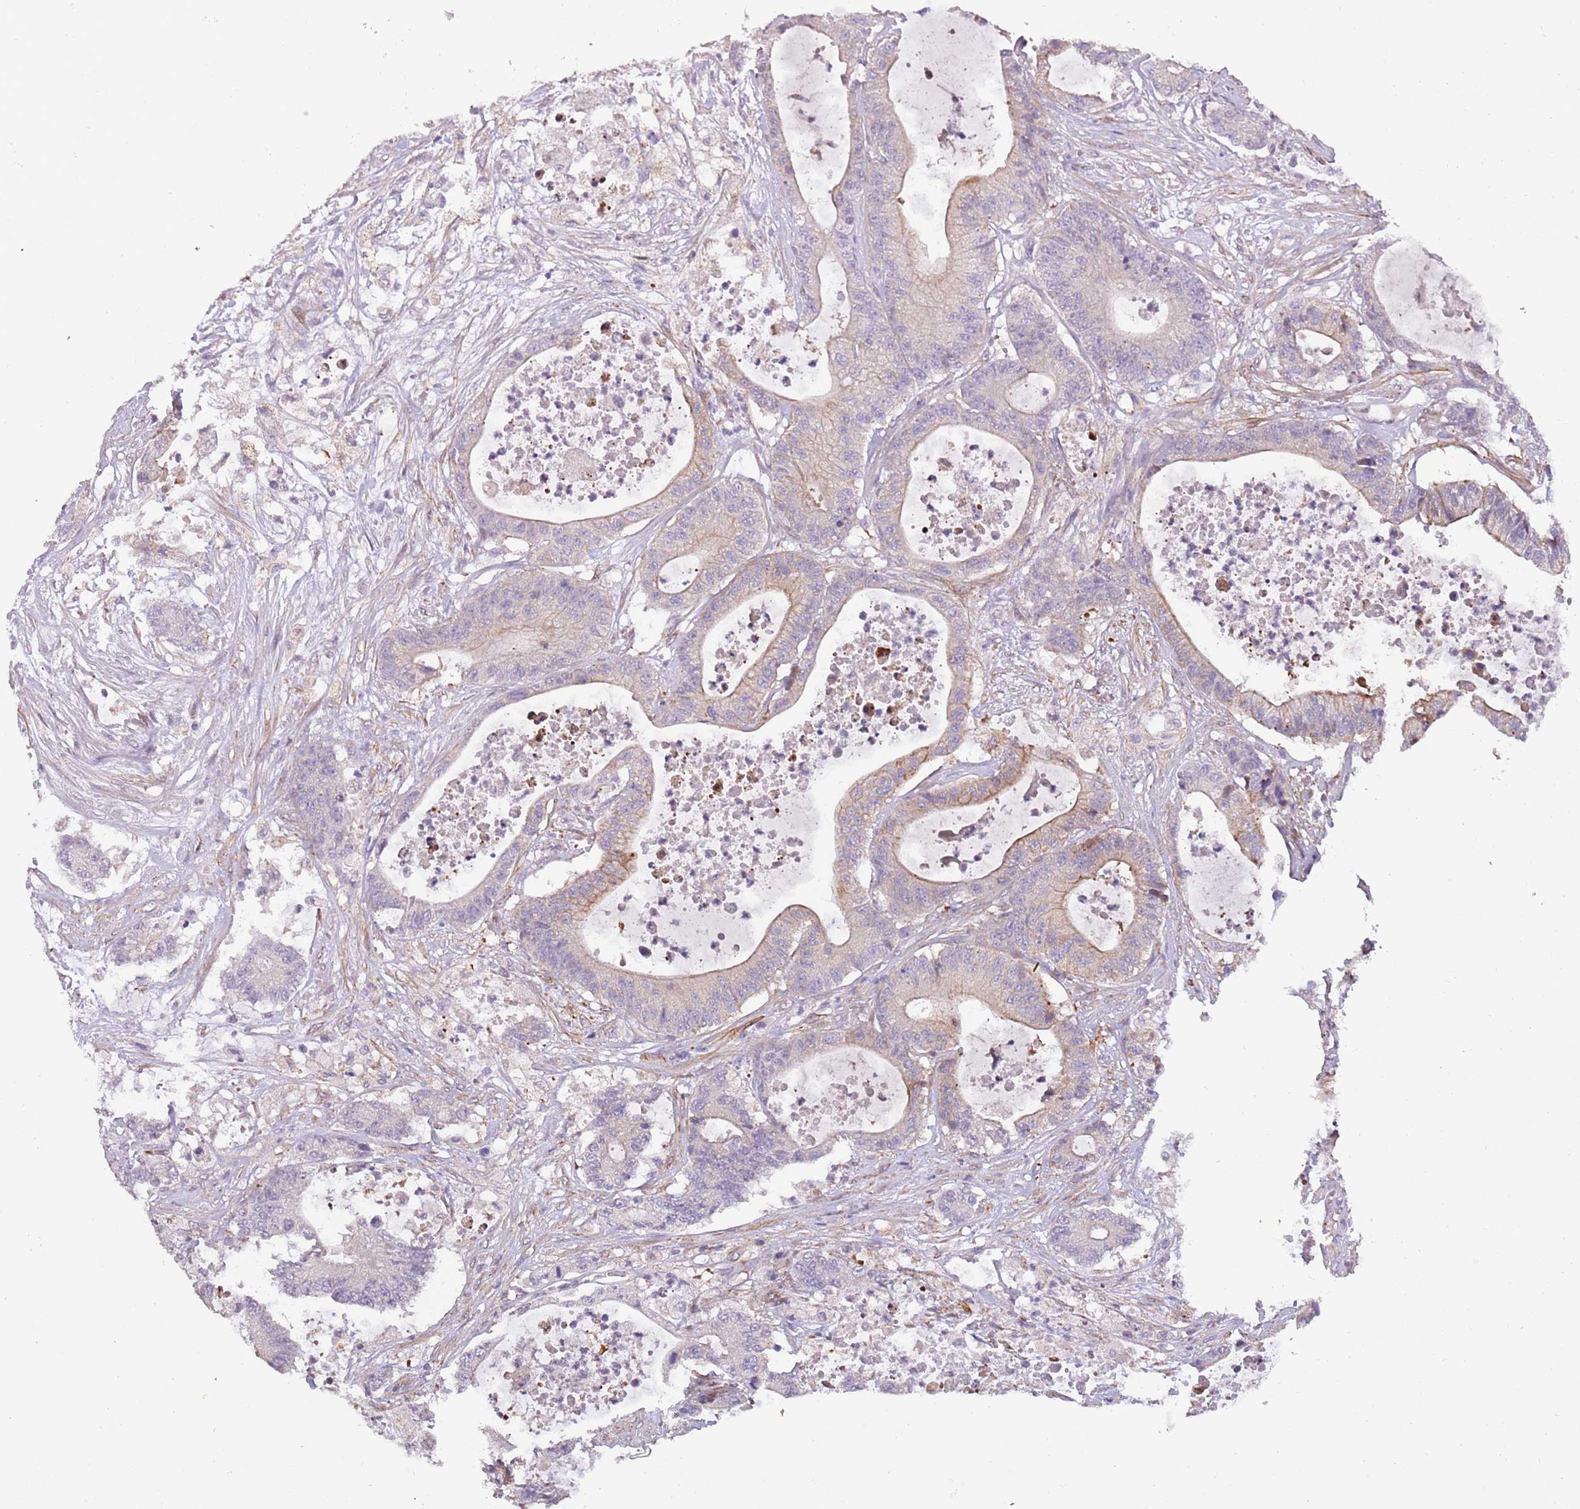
{"staining": {"intensity": "negative", "quantity": "none", "location": "none"}, "tissue": "colorectal cancer", "cell_type": "Tumor cells", "image_type": "cancer", "snomed": [{"axis": "morphology", "description": "Adenocarcinoma, NOS"}, {"axis": "topography", "description": "Colon"}], "caption": "Immunohistochemistry of human colorectal cancer (adenocarcinoma) exhibits no positivity in tumor cells.", "gene": "ZNF658", "patient": {"sex": "female", "age": 84}}